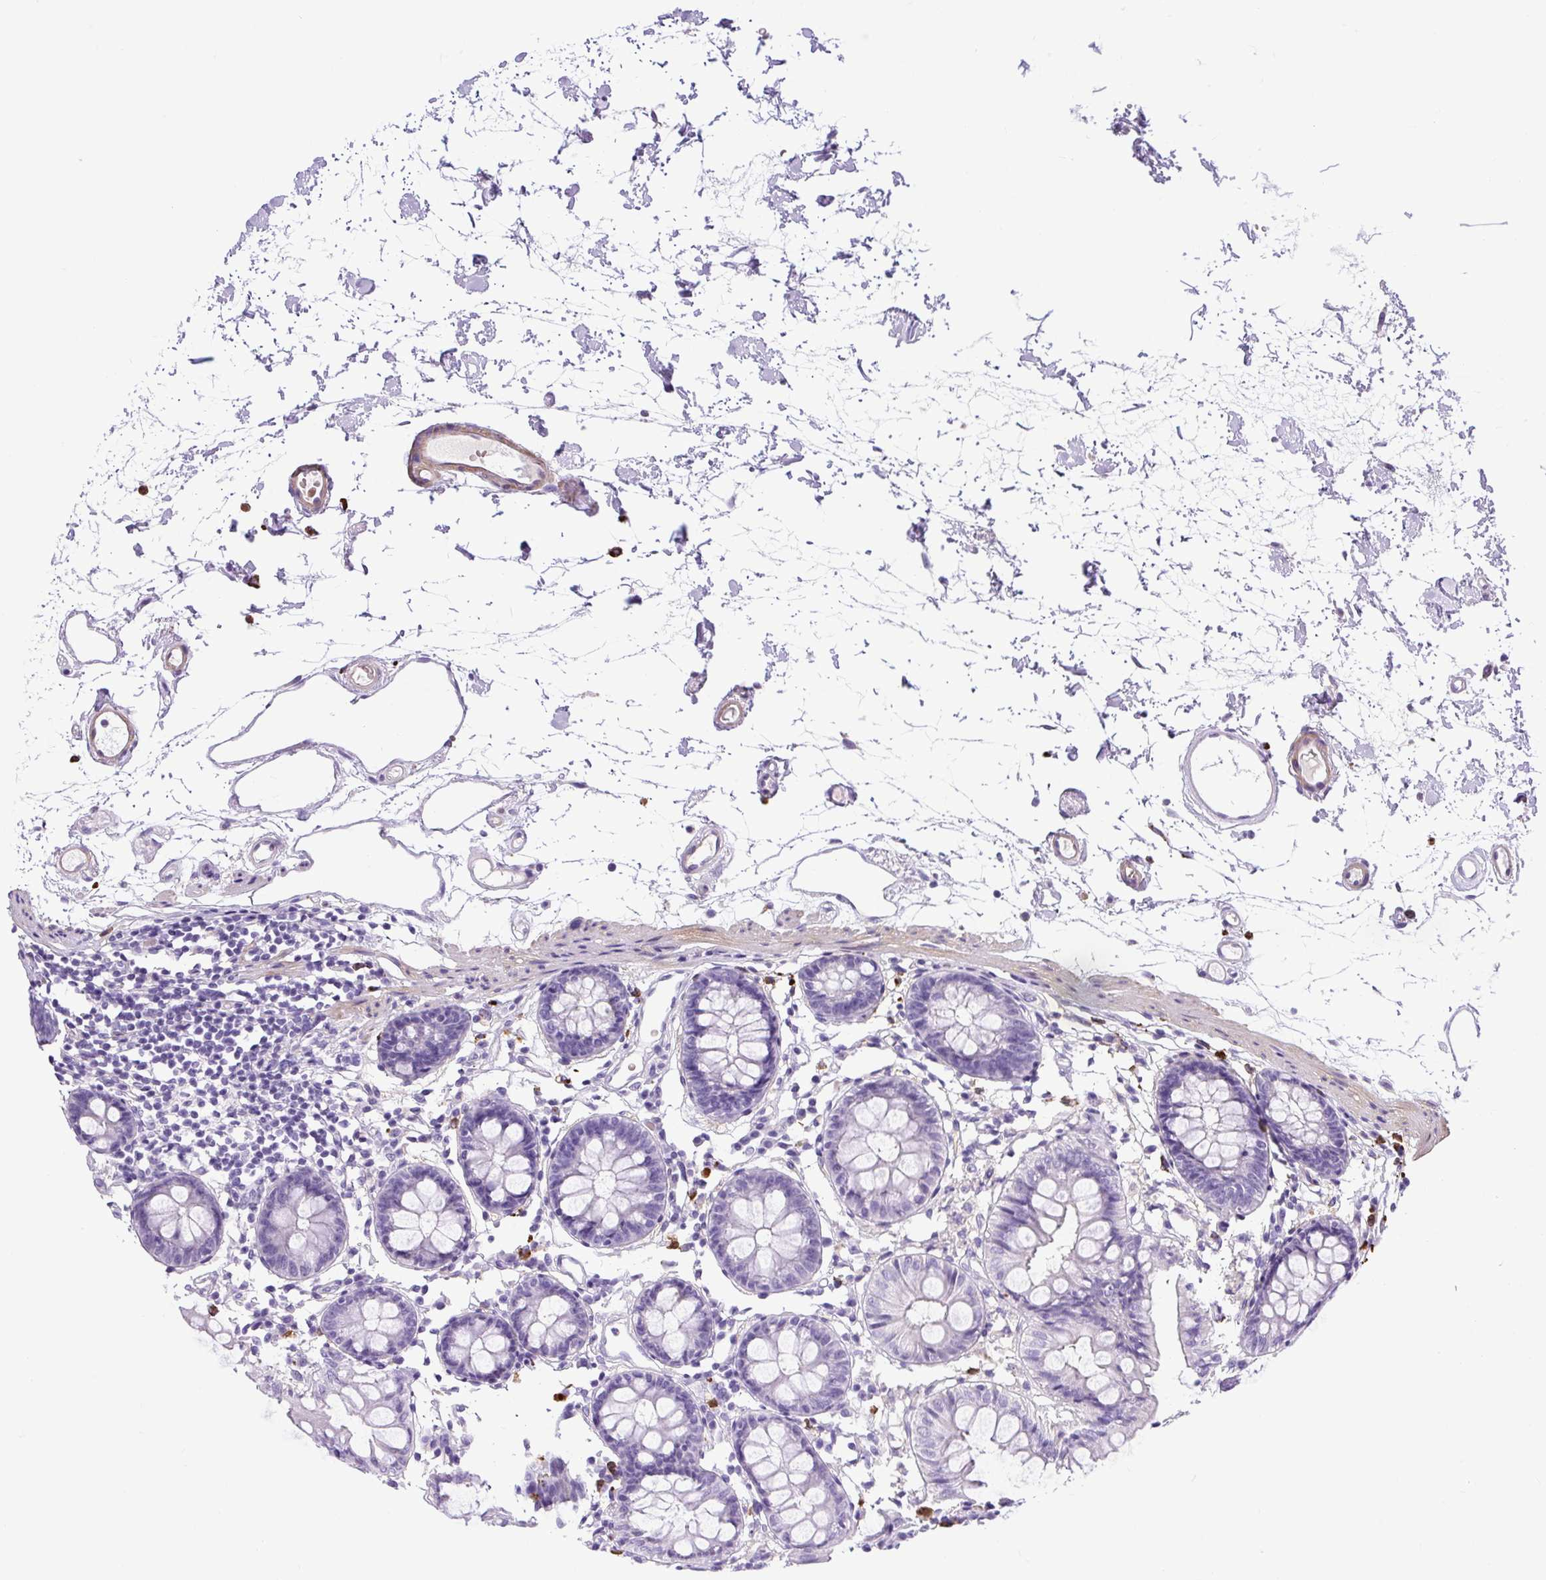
{"staining": {"intensity": "moderate", "quantity": "<25%", "location": "cytoplasmic/membranous"}, "tissue": "colon", "cell_type": "Endothelial cells", "image_type": "normal", "snomed": [{"axis": "morphology", "description": "Normal tissue, NOS"}, {"axis": "topography", "description": "Colon"}], "caption": "IHC (DAB) staining of normal colon exhibits moderate cytoplasmic/membranous protein expression in about <25% of endothelial cells.", "gene": "VWA7", "patient": {"sex": "female", "age": 84}}